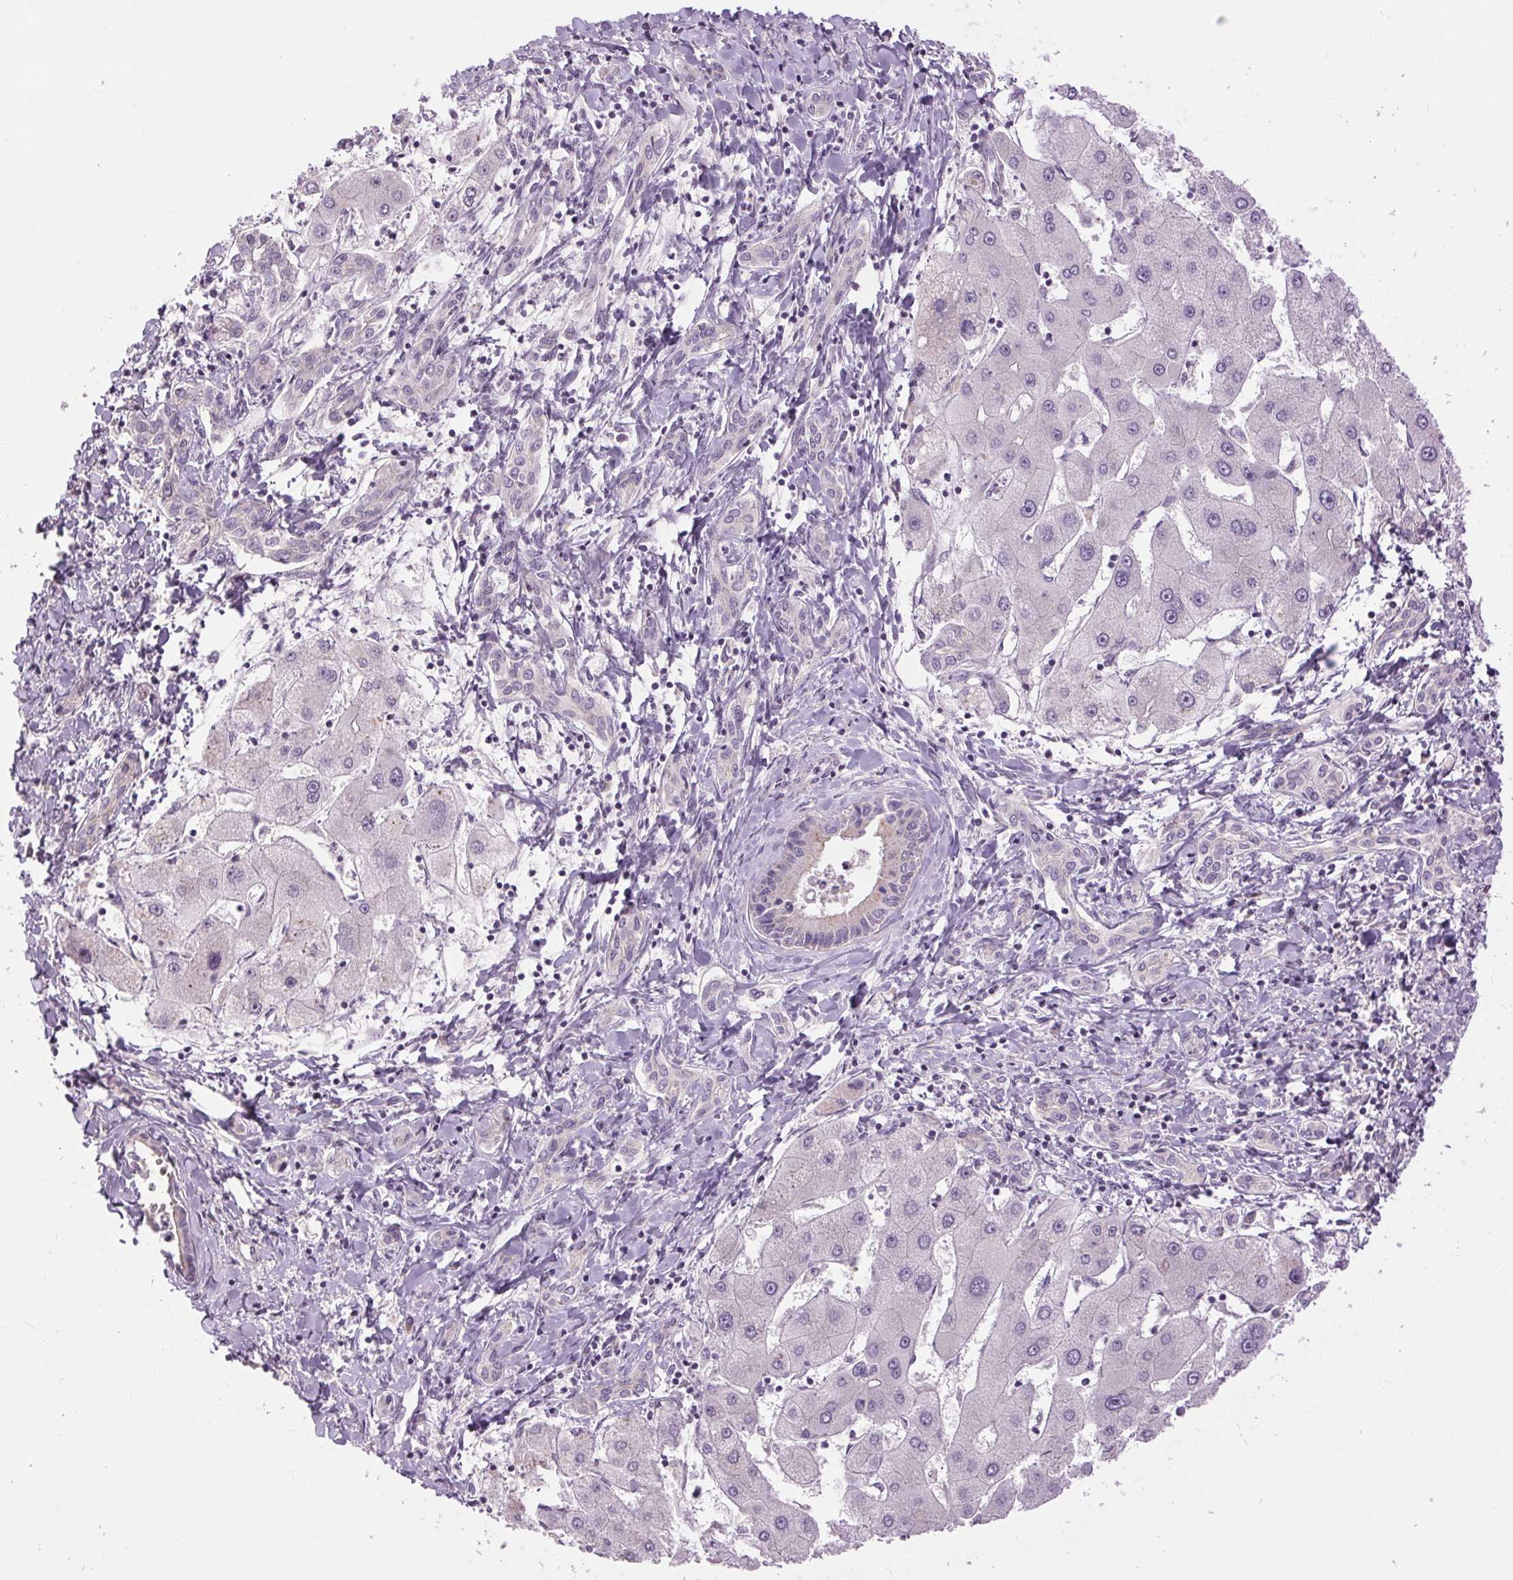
{"staining": {"intensity": "negative", "quantity": "none", "location": "none"}, "tissue": "liver cancer", "cell_type": "Tumor cells", "image_type": "cancer", "snomed": [{"axis": "morphology", "description": "Cholangiocarcinoma"}, {"axis": "topography", "description": "Liver"}], "caption": "Liver cholangiocarcinoma stained for a protein using IHC demonstrates no positivity tumor cells.", "gene": "CTNNA3", "patient": {"sex": "male", "age": 66}}